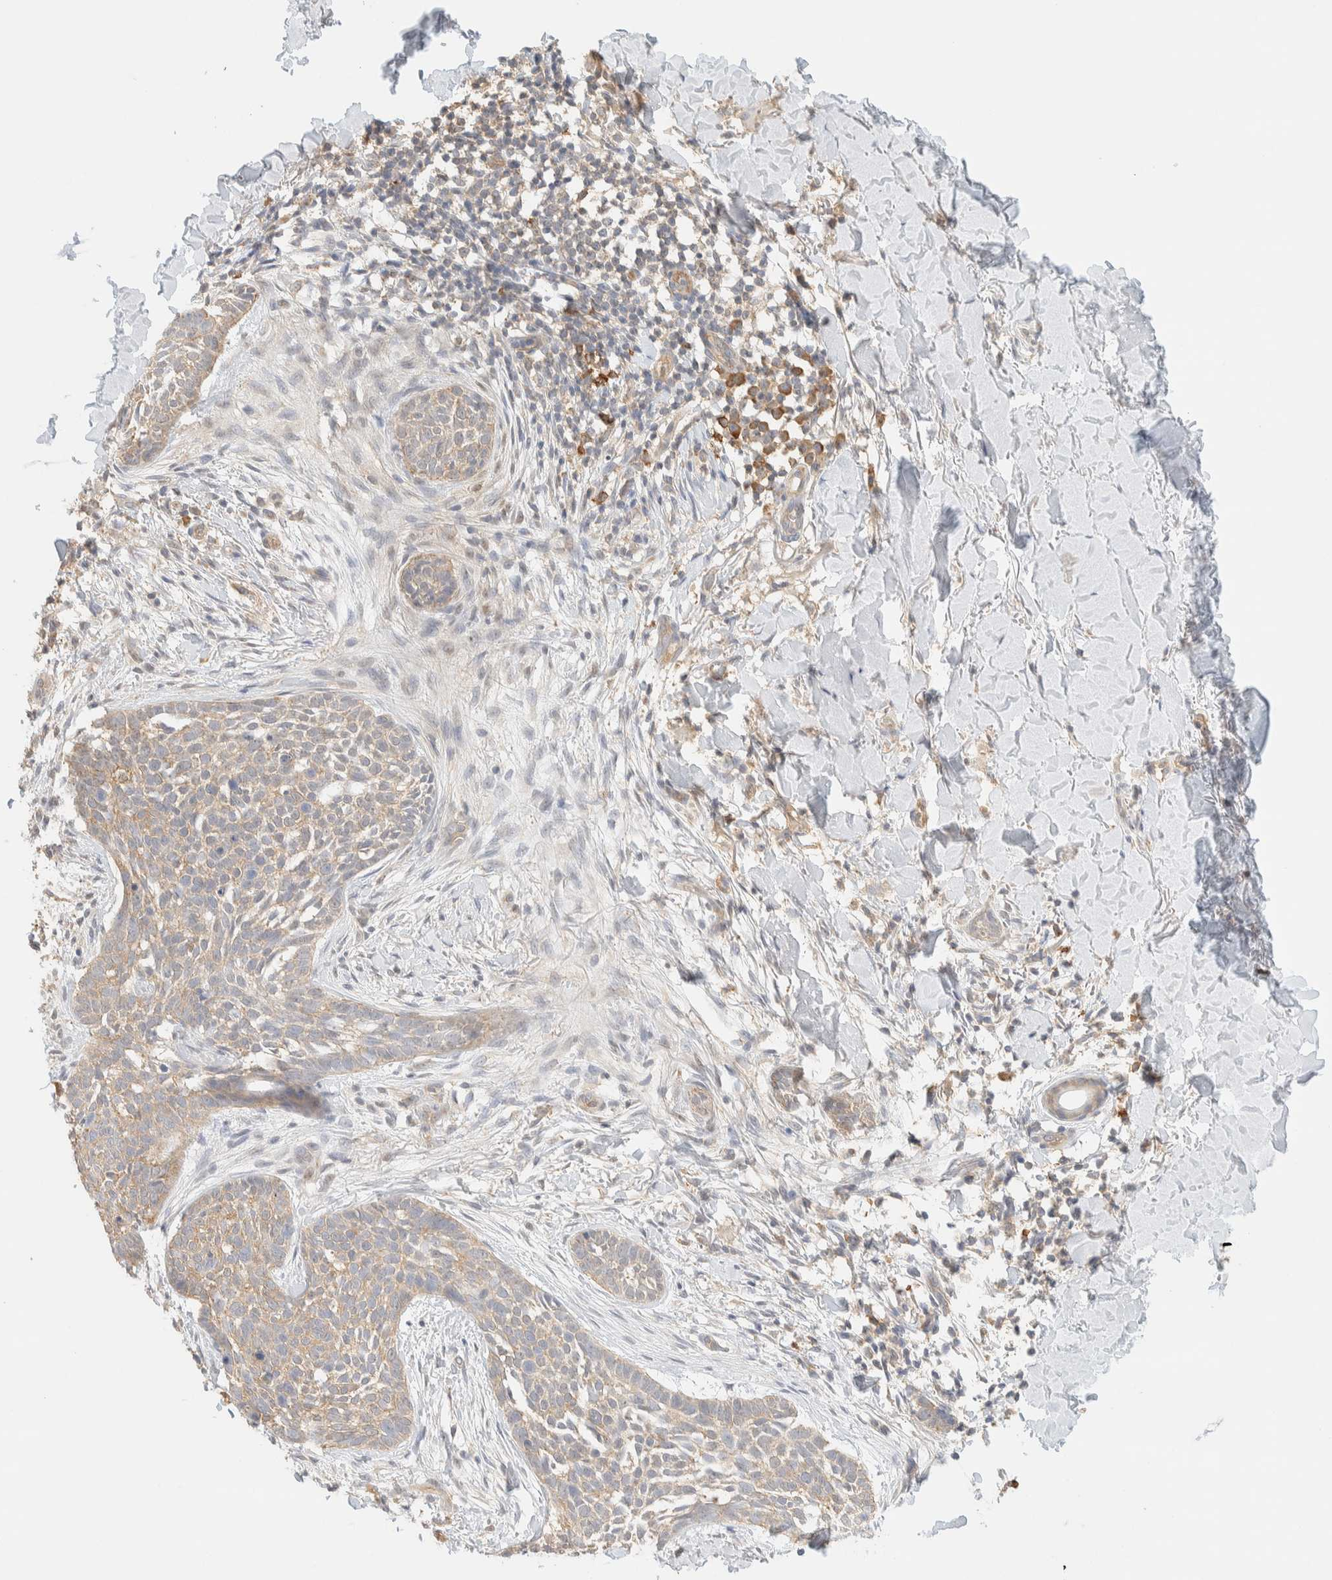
{"staining": {"intensity": "weak", "quantity": ">75%", "location": "cytoplasmic/membranous"}, "tissue": "skin cancer", "cell_type": "Tumor cells", "image_type": "cancer", "snomed": [{"axis": "morphology", "description": "Normal tissue, NOS"}, {"axis": "morphology", "description": "Basal cell carcinoma"}, {"axis": "topography", "description": "Skin"}], "caption": "IHC image of human skin cancer stained for a protein (brown), which demonstrates low levels of weak cytoplasmic/membranous positivity in approximately >75% of tumor cells.", "gene": "TBC1D8B", "patient": {"sex": "male", "age": 67}}